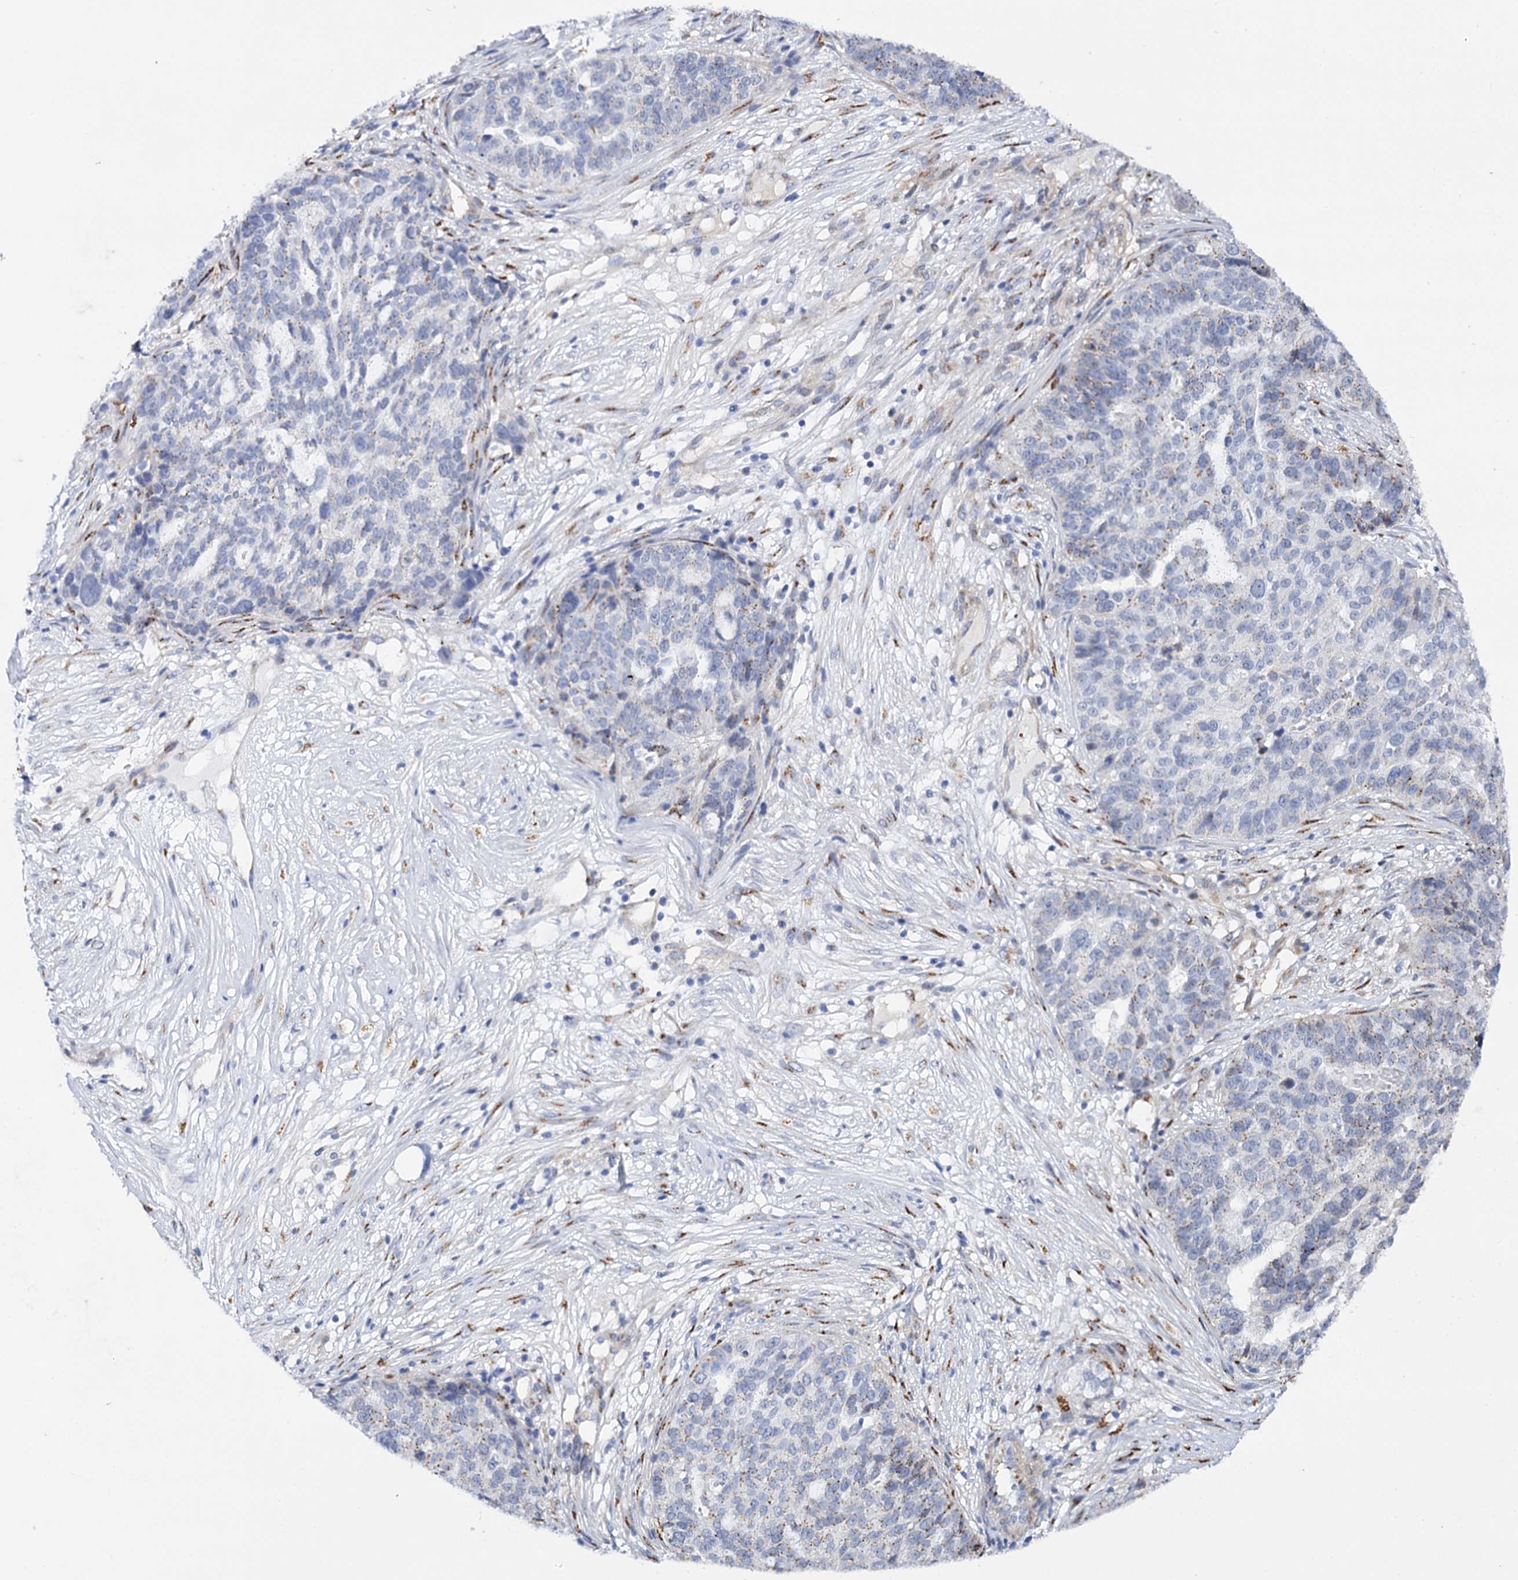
{"staining": {"intensity": "weak", "quantity": "<25%", "location": "cytoplasmic/membranous"}, "tissue": "ovarian cancer", "cell_type": "Tumor cells", "image_type": "cancer", "snomed": [{"axis": "morphology", "description": "Cystadenocarcinoma, serous, NOS"}, {"axis": "topography", "description": "Ovary"}], "caption": "Ovarian serous cystadenocarcinoma was stained to show a protein in brown. There is no significant positivity in tumor cells. (DAB (3,3'-diaminobenzidine) immunohistochemistry (IHC) with hematoxylin counter stain).", "gene": "C11orf96", "patient": {"sex": "female", "age": 59}}